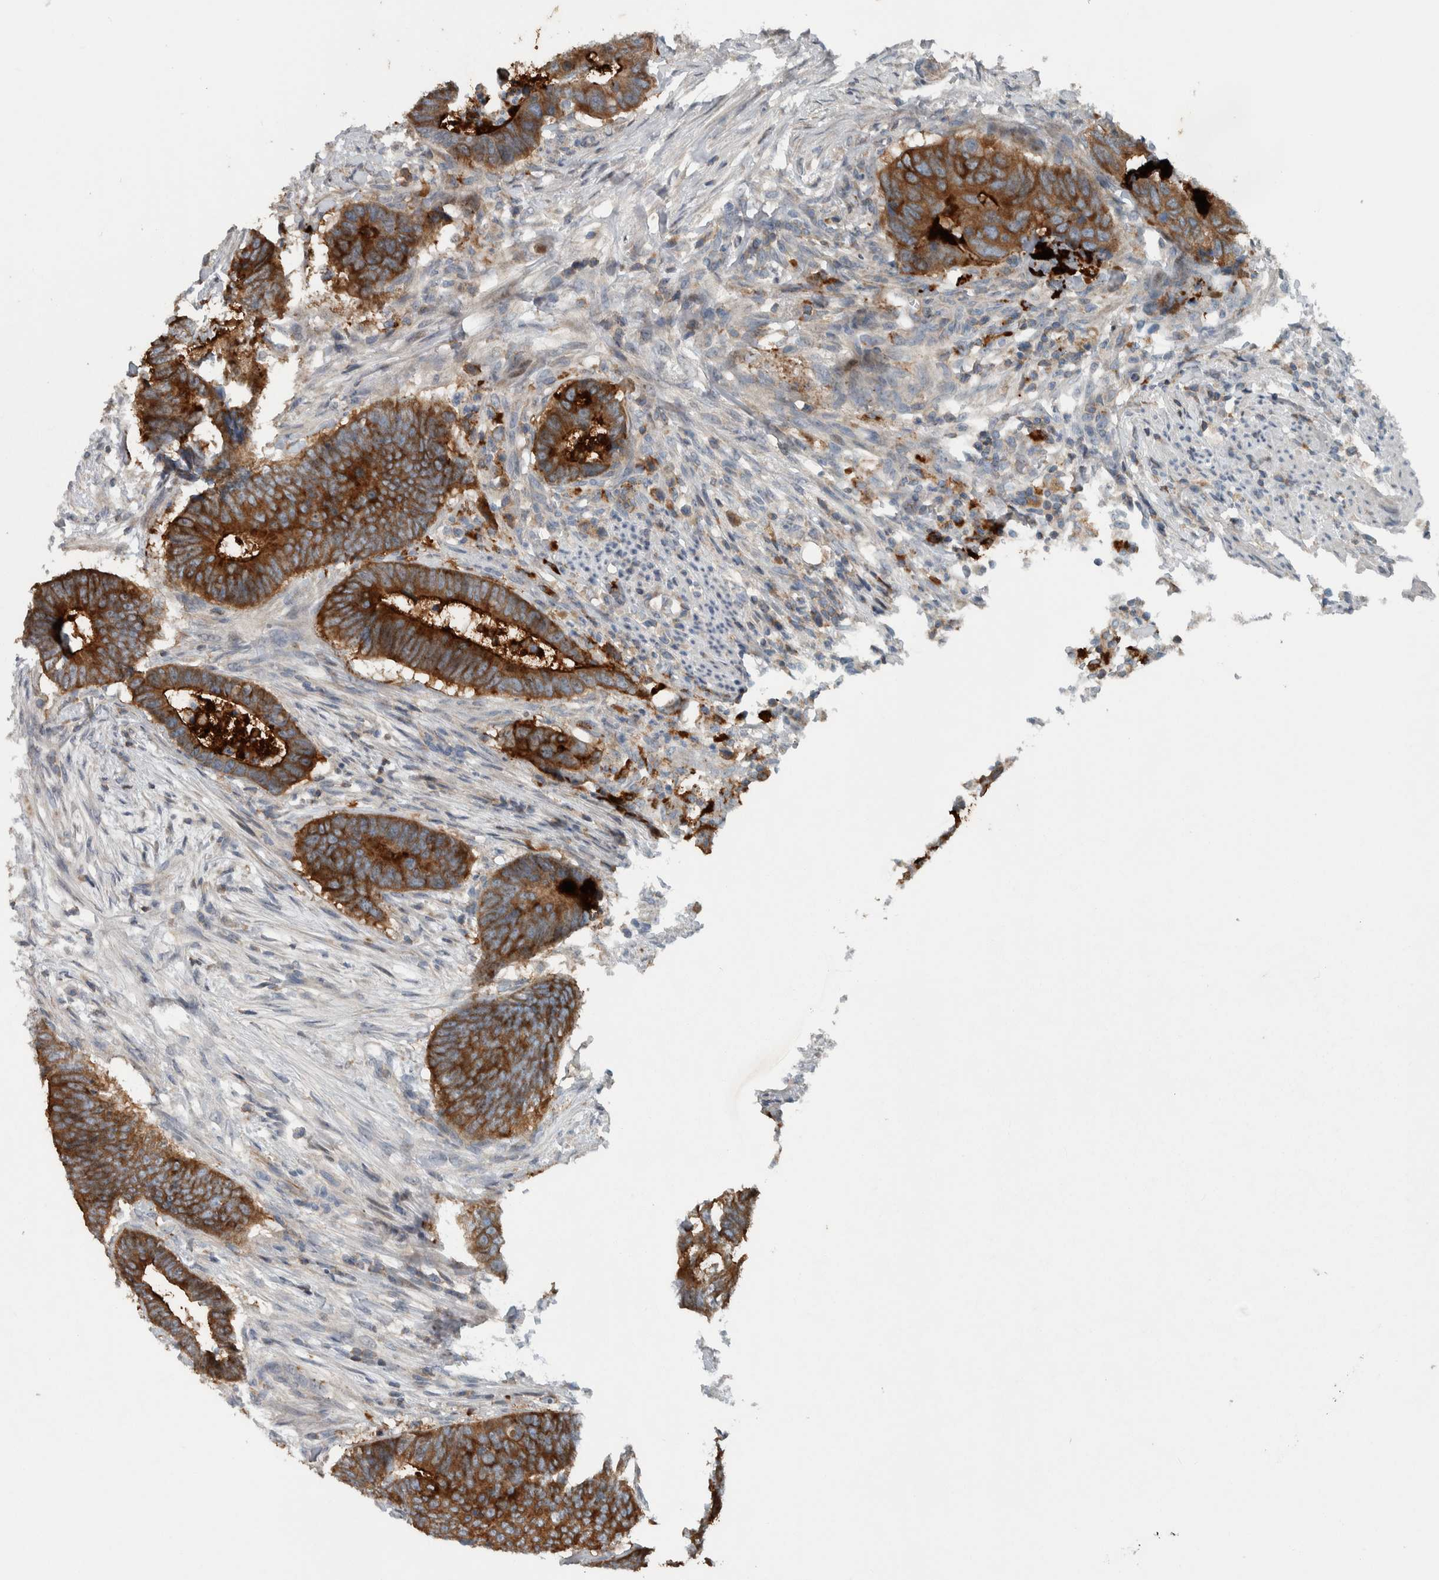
{"staining": {"intensity": "strong", "quantity": ">75%", "location": "cytoplasmic/membranous"}, "tissue": "colorectal cancer", "cell_type": "Tumor cells", "image_type": "cancer", "snomed": [{"axis": "morphology", "description": "Adenocarcinoma, NOS"}, {"axis": "topography", "description": "Colon"}], "caption": "Colorectal cancer was stained to show a protein in brown. There is high levels of strong cytoplasmic/membranous expression in about >75% of tumor cells.", "gene": "BAIAP2L1", "patient": {"sex": "male", "age": 56}}